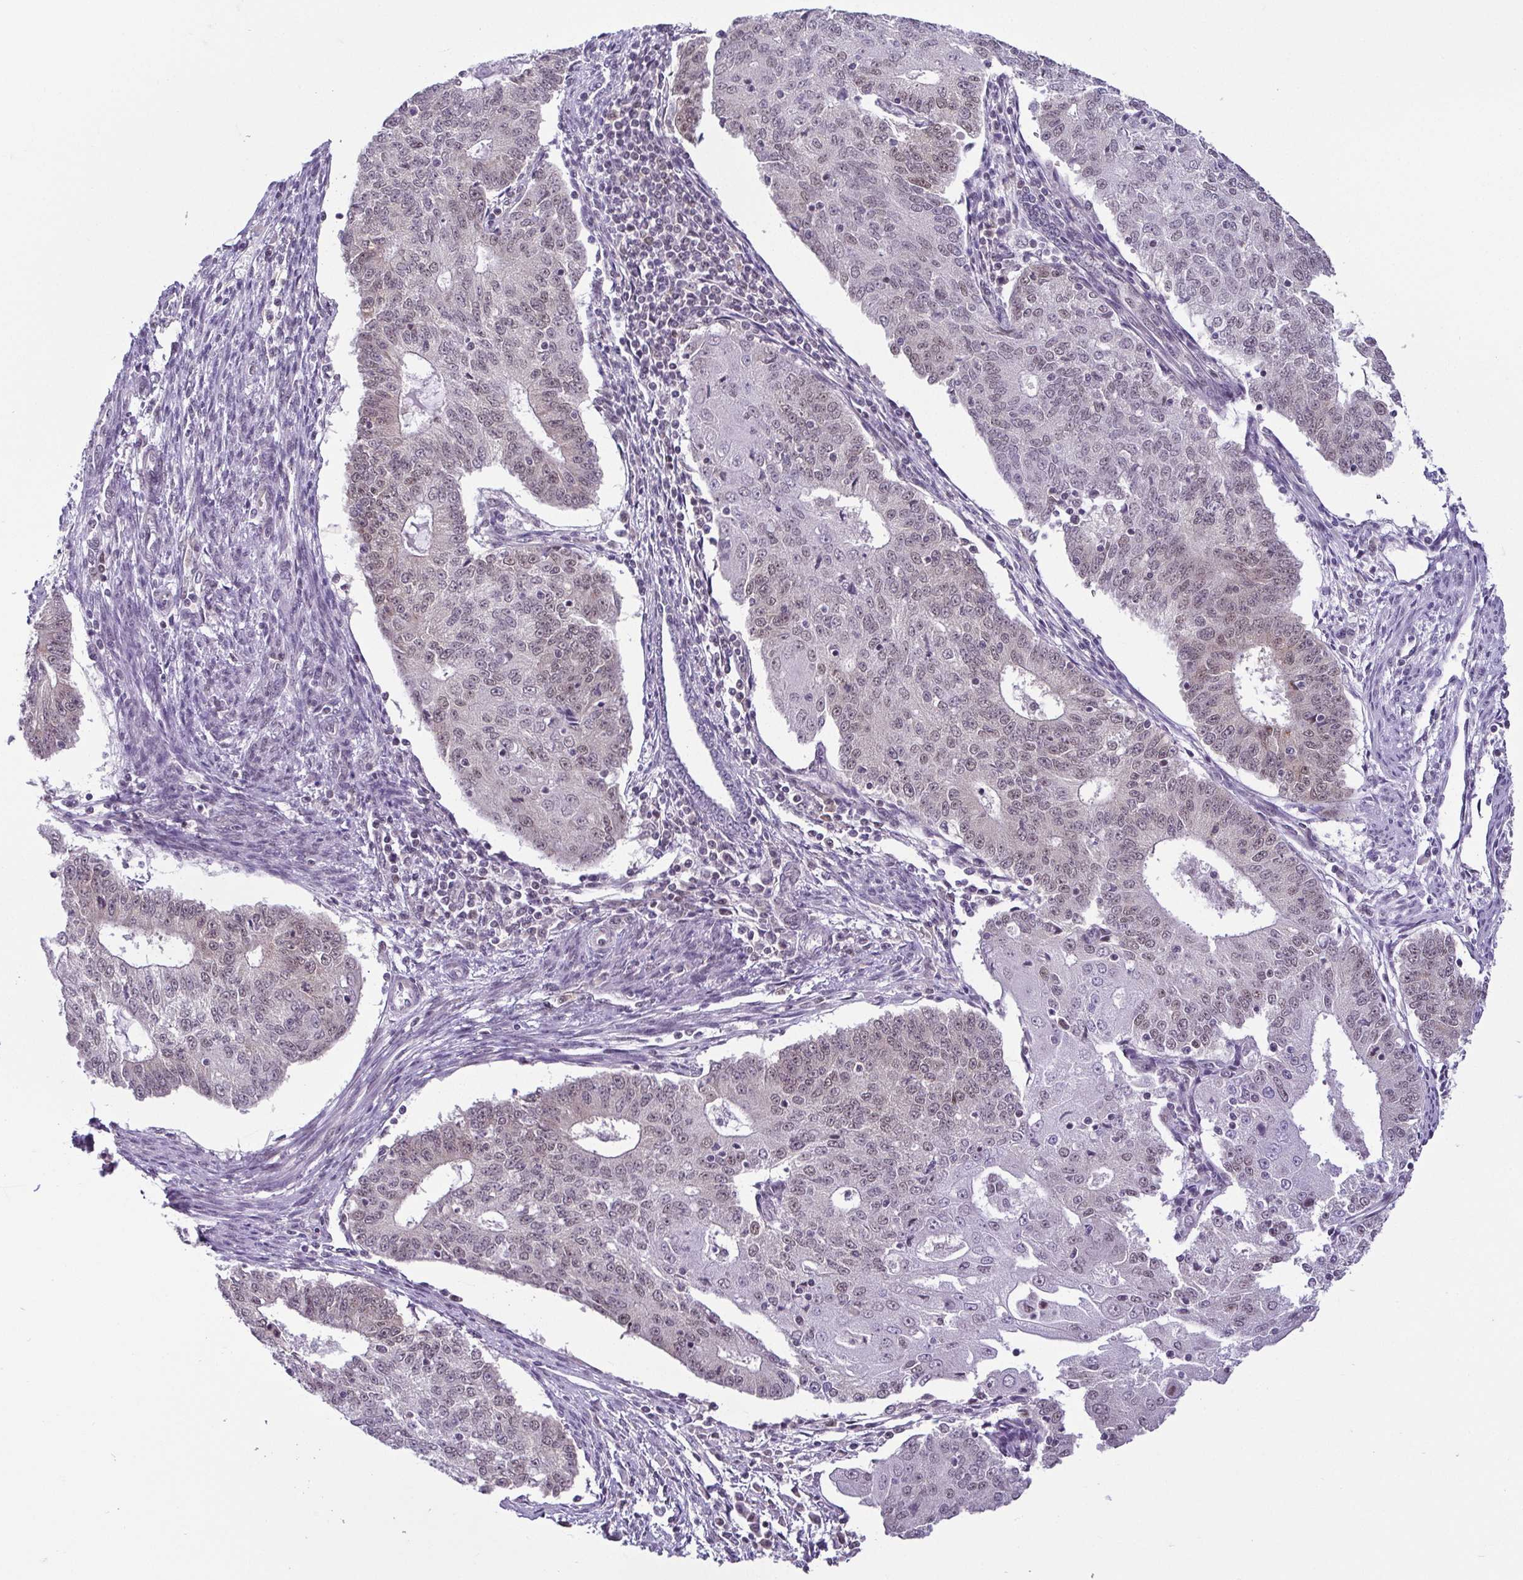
{"staining": {"intensity": "weak", "quantity": "<25%", "location": "nuclear"}, "tissue": "endometrial cancer", "cell_type": "Tumor cells", "image_type": "cancer", "snomed": [{"axis": "morphology", "description": "Adenocarcinoma, NOS"}, {"axis": "topography", "description": "Endometrium"}], "caption": "Tumor cells are negative for protein expression in human endometrial cancer. The staining was performed using DAB to visualize the protein expression in brown, while the nuclei were stained in blue with hematoxylin (Magnification: 20x).", "gene": "RBM3", "patient": {"sex": "female", "age": 56}}